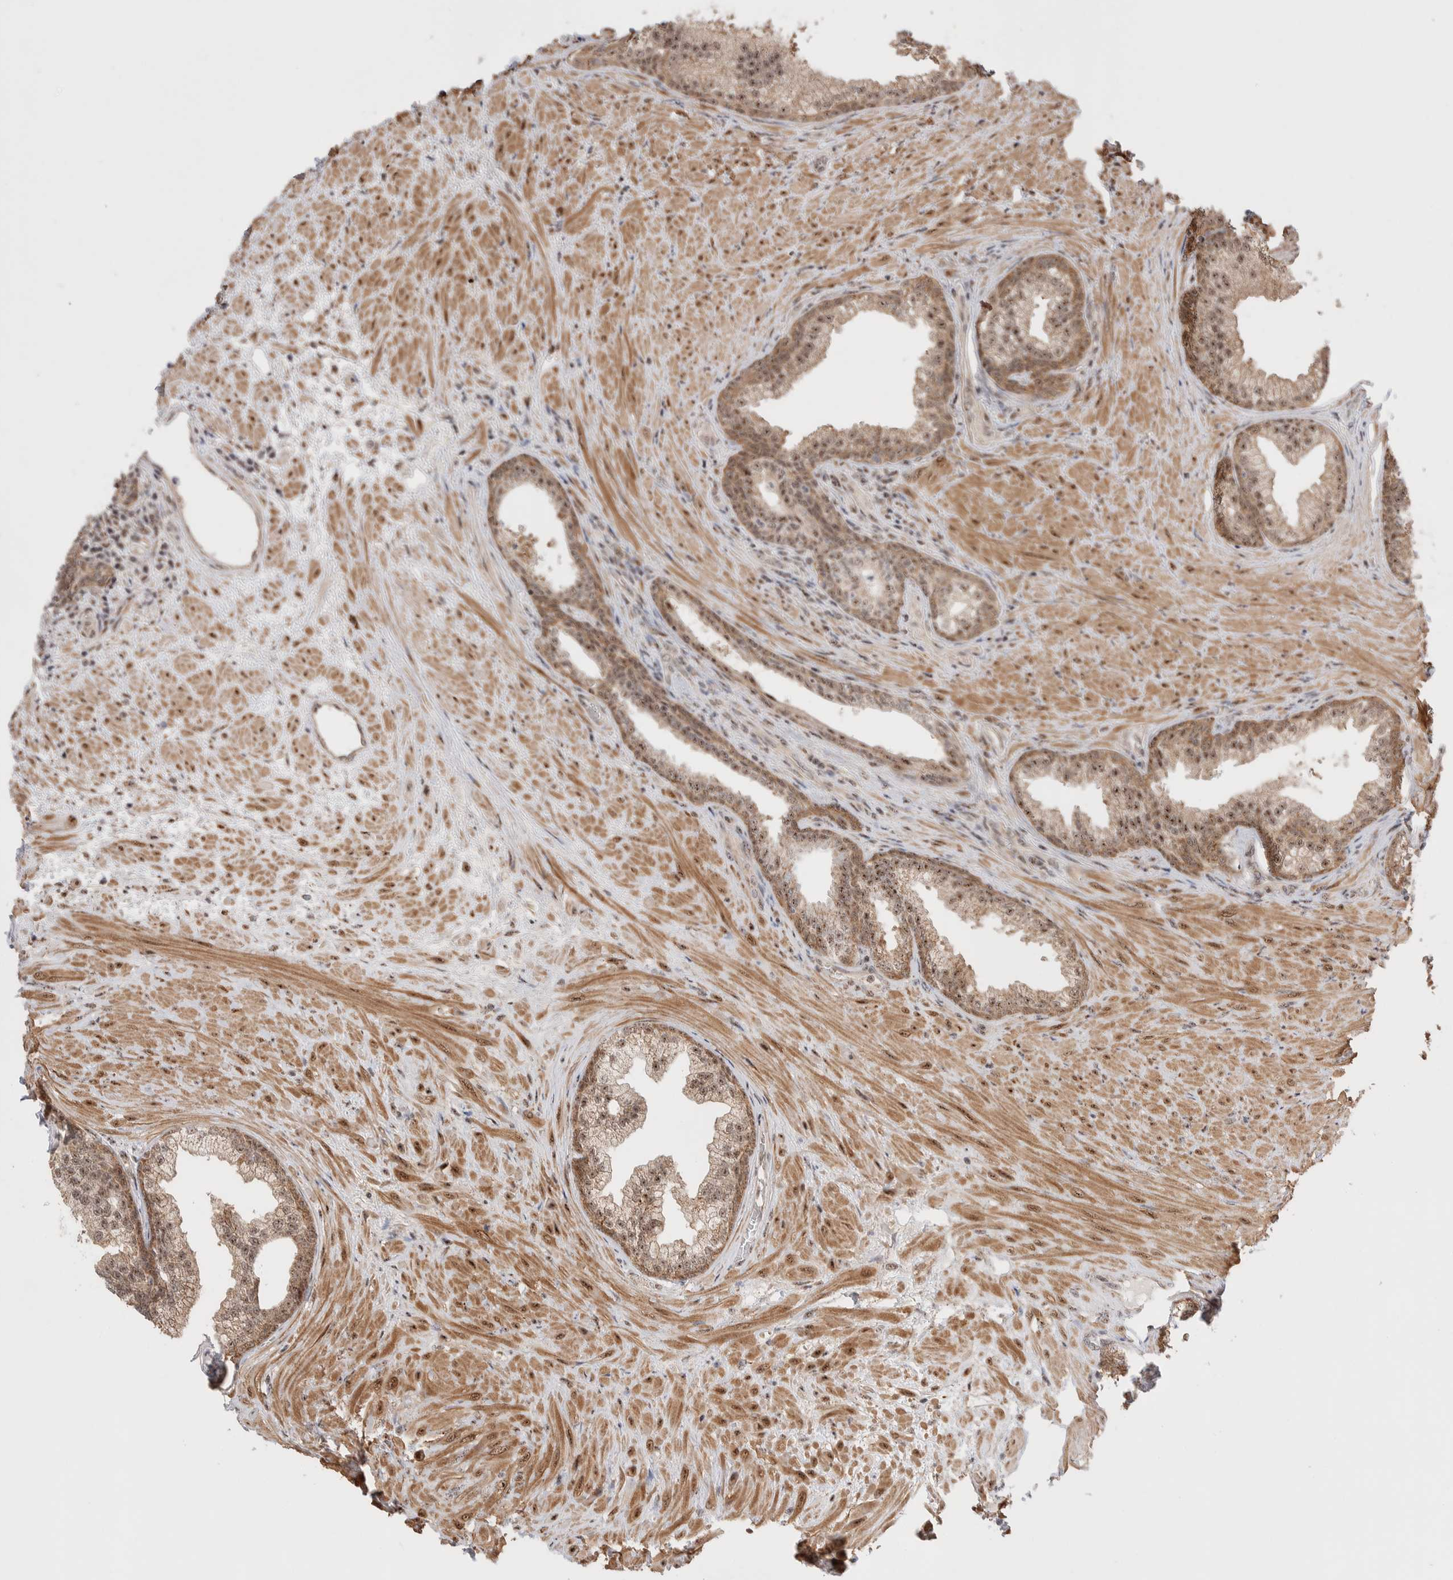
{"staining": {"intensity": "moderate", "quantity": ">75%", "location": "cytoplasmic/membranous,nuclear"}, "tissue": "prostate", "cell_type": "Glandular cells", "image_type": "normal", "snomed": [{"axis": "morphology", "description": "Normal tissue, NOS"}, {"axis": "topography", "description": "Prostate"}], "caption": "About >75% of glandular cells in normal prostate show moderate cytoplasmic/membranous,nuclear protein staining as visualized by brown immunohistochemical staining.", "gene": "ZNF695", "patient": {"sex": "male", "age": 76}}